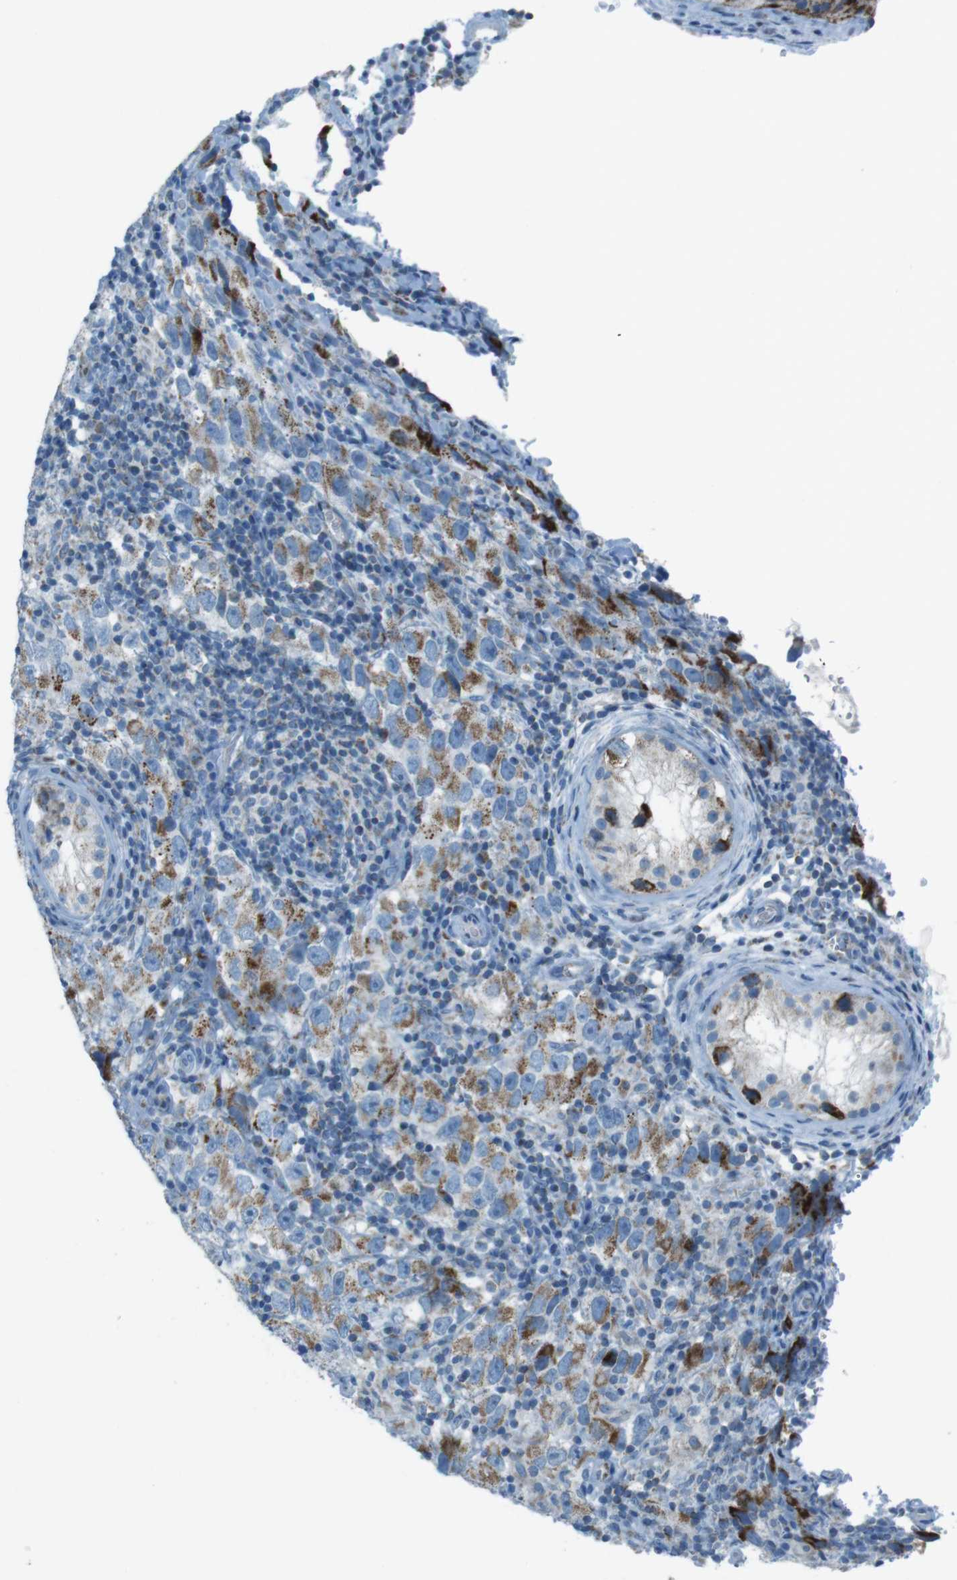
{"staining": {"intensity": "moderate", "quantity": ">75%", "location": "cytoplasmic/membranous"}, "tissue": "testis cancer", "cell_type": "Tumor cells", "image_type": "cancer", "snomed": [{"axis": "morphology", "description": "Carcinoma, Embryonal, NOS"}, {"axis": "topography", "description": "Testis"}], "caption": "This image reveals immunohistochemistry (IHC) staining of testis cancer (embryonal carcinoma), with medium moderate cytoplasmic/membranous expression in approximately >75% of tumor cells.", "gene": "DNAJA3", "patient": {"sex": "male", "age": 21}}